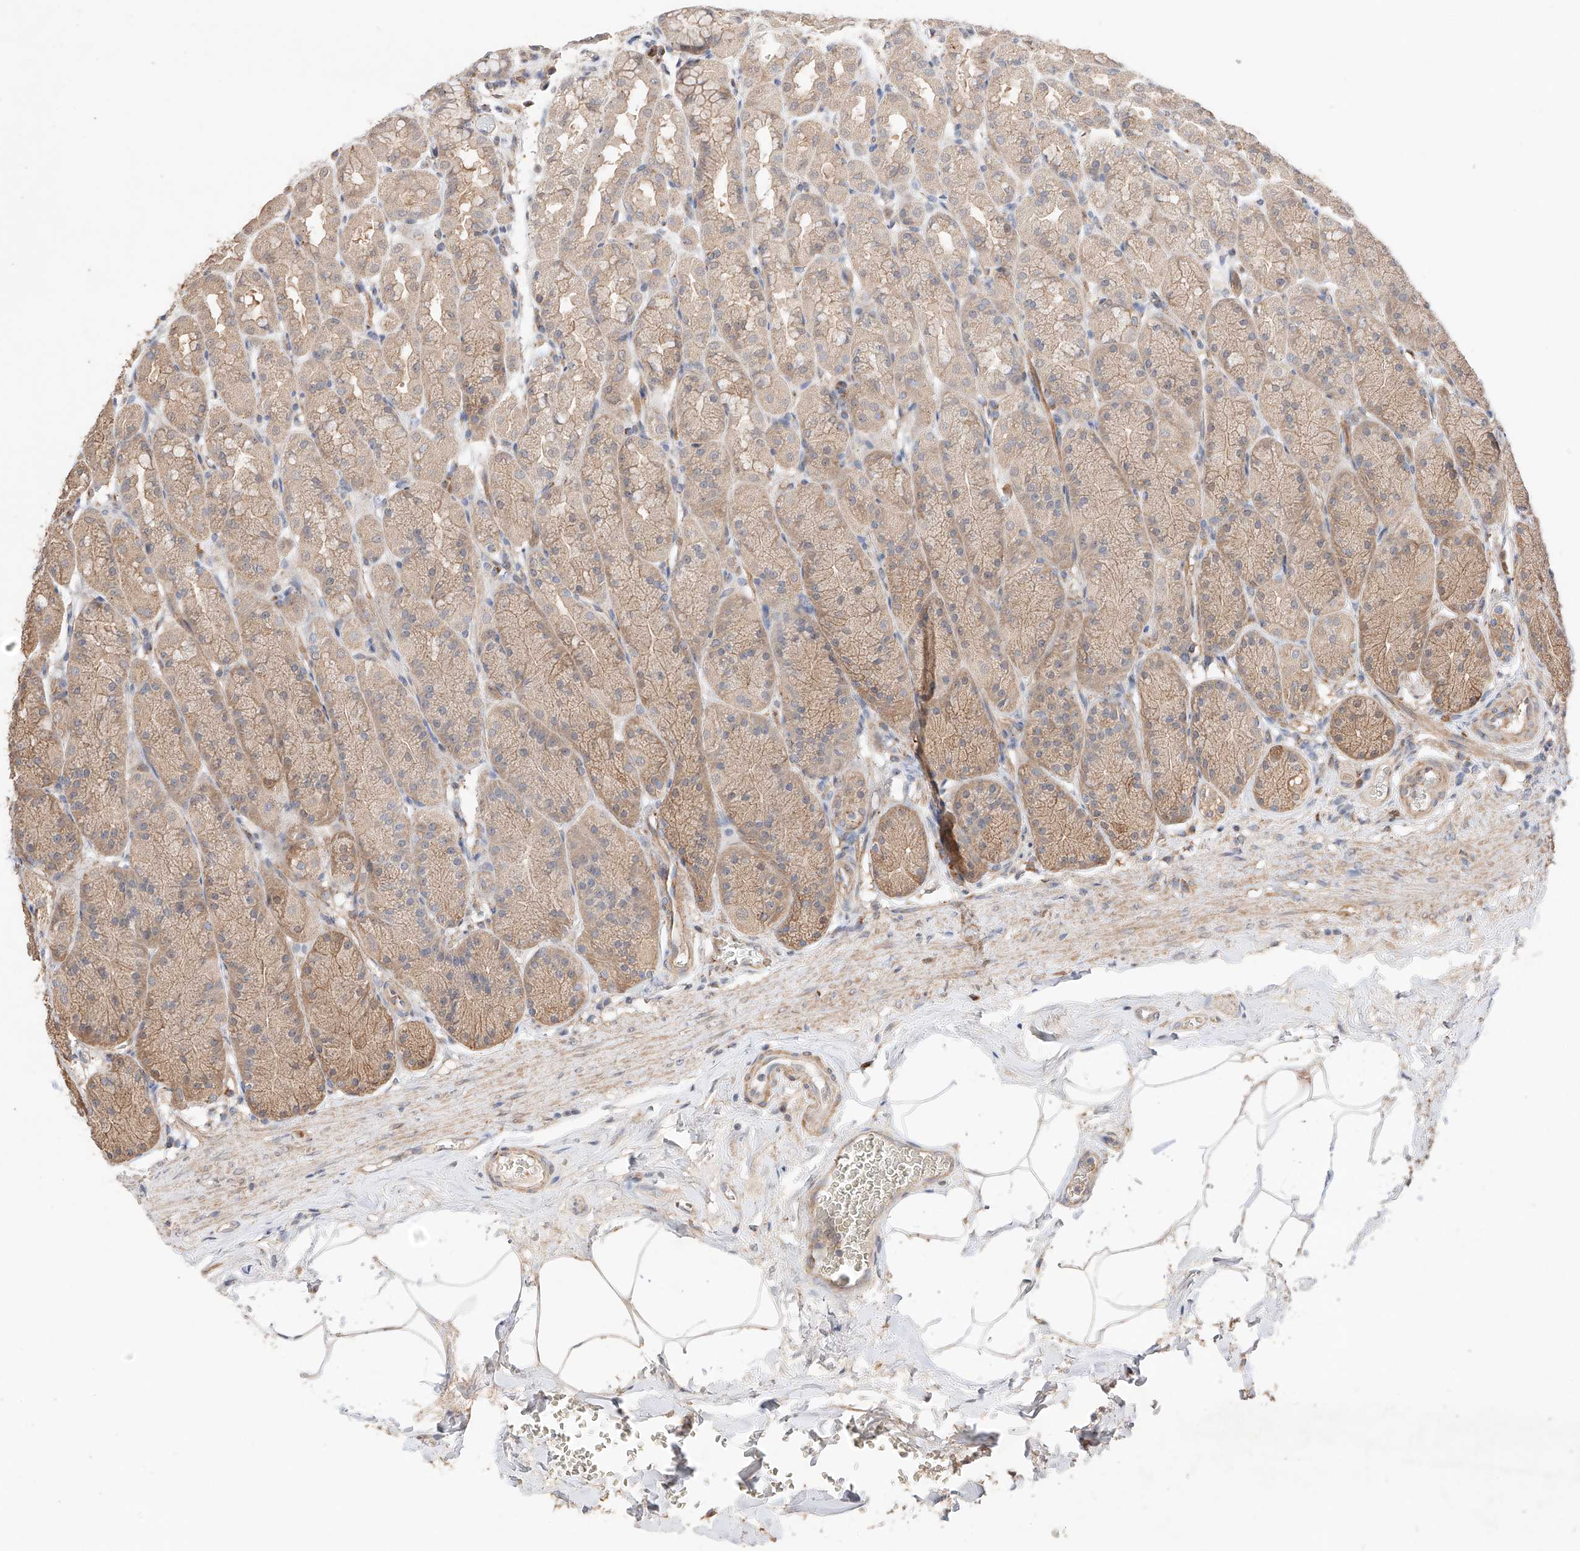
{"staining": {"intensity": "weak", "quantity": ">75%", "location": "cytoplasmic/membranous"}, "tissue": "stomach", "cell_type": "Glandular cells", "image_type": "normal", "snomed": [{"axis": "morphology", "description": "Normal tissue, NOS"}, {"axis": "topography", "description": "Stomach"}], "caption": "This image demonstrates immunohistochemistry staining of benign stomach, with low weak cytoplasmic/membranous positivity in about >75% of glandular cells.", "gene": "MOSPD1", "patient": {"sex": "male", "age": 42}}